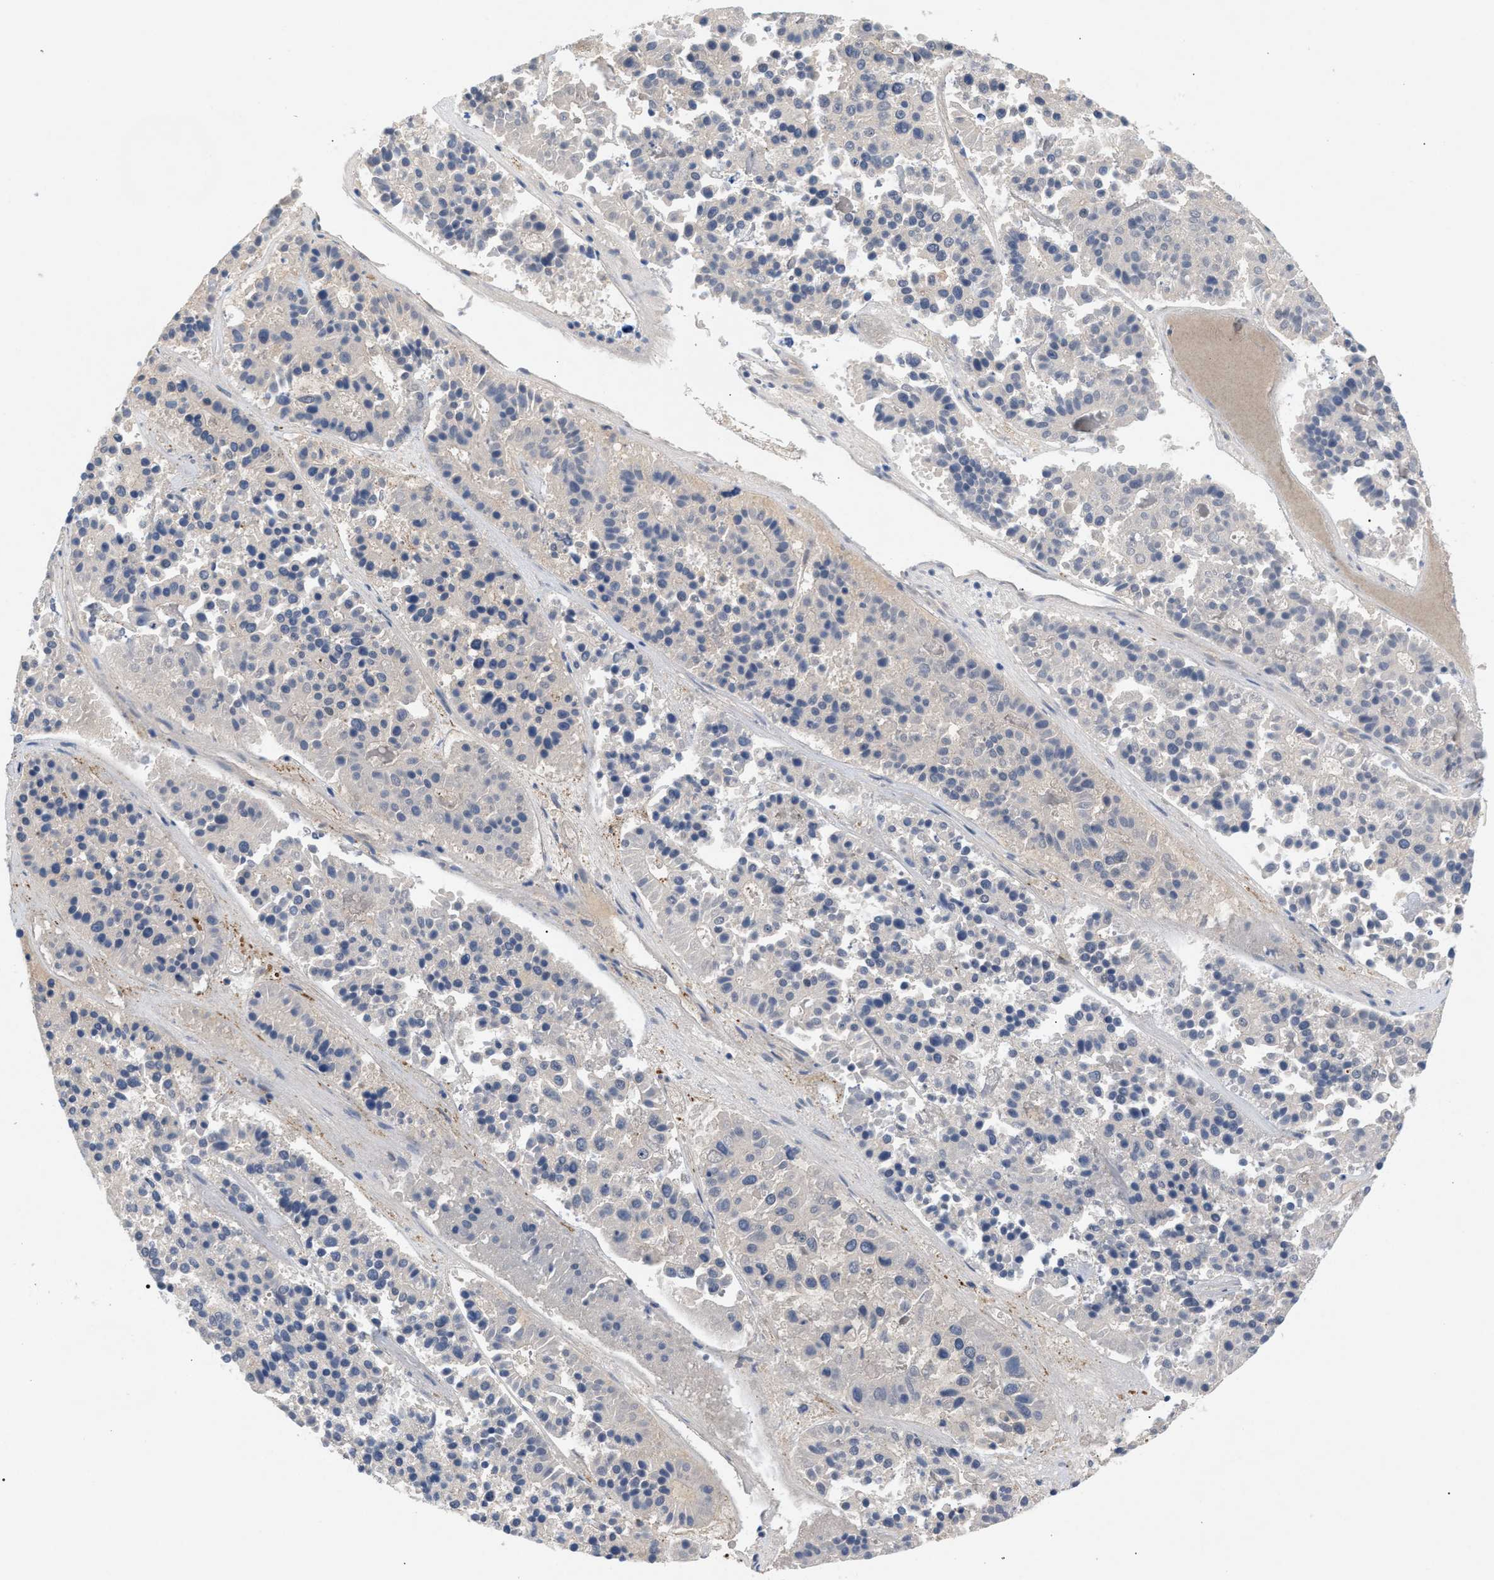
{"staining": {"intensity": "negative", "quantity": "none", "location": "none"}, "tissue": "pancreatic cancer", "cell_type": "Tumor cells", "image_type": "cancer", "snomed": [{"axis": "morphology", "description": "Adenocarcinoma, NOS"}, {"axis": "topography", "description": "Pancreas"}], "caption": "Immunohistochemical staining of human pancreatic adenocarcinoma shows no significant expression in tumor cells. The staining is performed using DAB brown chromogen with nuclei counter-stained in using hematoxylin.", "gene": "GLOD4", "patient": {"sex": "male", "age": 50}}